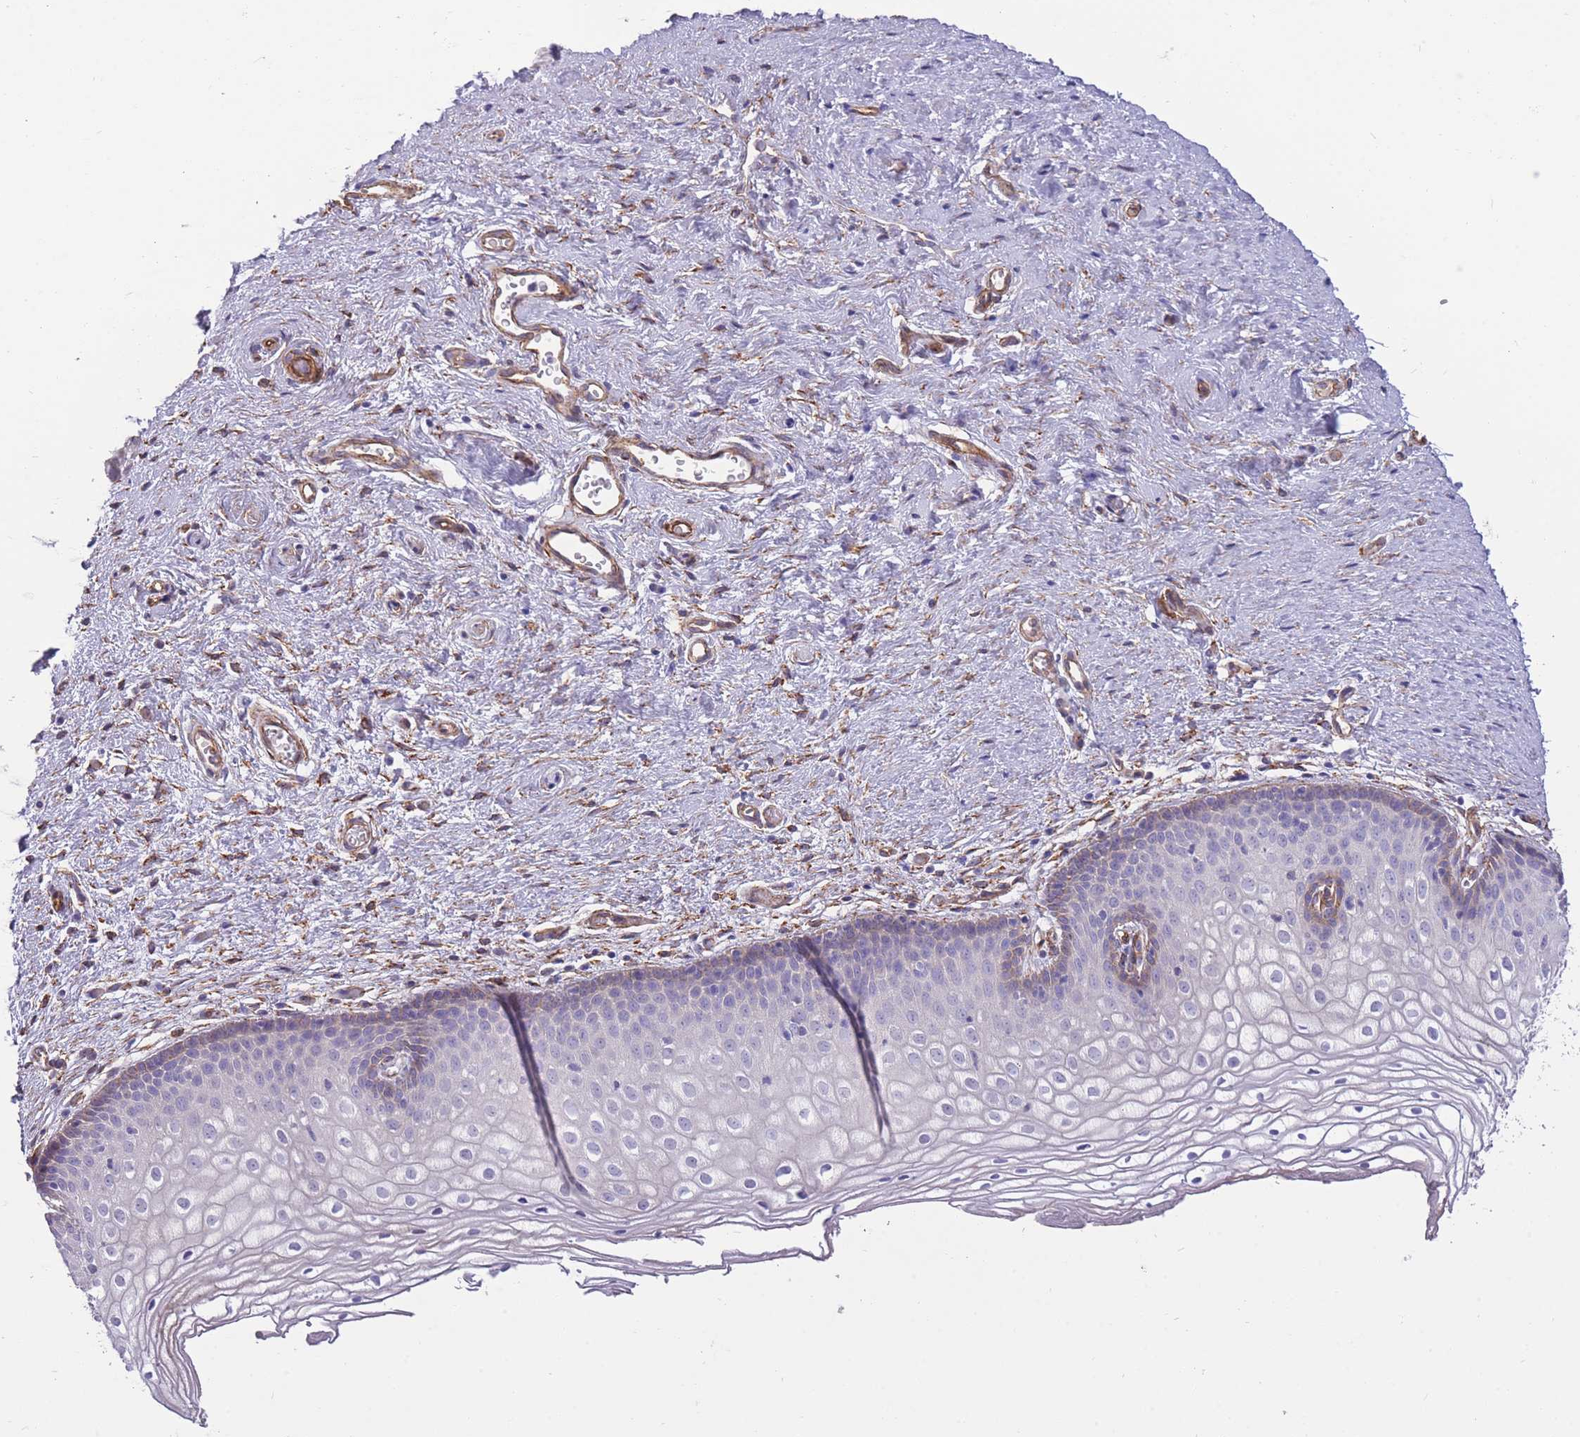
{"staining": {"intensity": "negative", "quantity": "none", "location": "none"}, "tissue": "vagina", "cell_type": "Squamous epithelial cells", "image_type": "normal", "snomed": [{"axis": "morphology", "description": "Normal tissue, NOS"}, {"axis": "topography", "description": "Vagina"}], "caption": "An immunohistochemistry (IHC) micrograph of normal vagina is shown. There is no staining in squamous epithelial cells of vagina. Brightfield microscopy of IHC stained with DAB (3,3'-diaminobenzidine) (brown) and hematoxylin (blue), captured at high magnification.", "gene": "RGS11", "patient": {"sex": "female", "age": 60}}